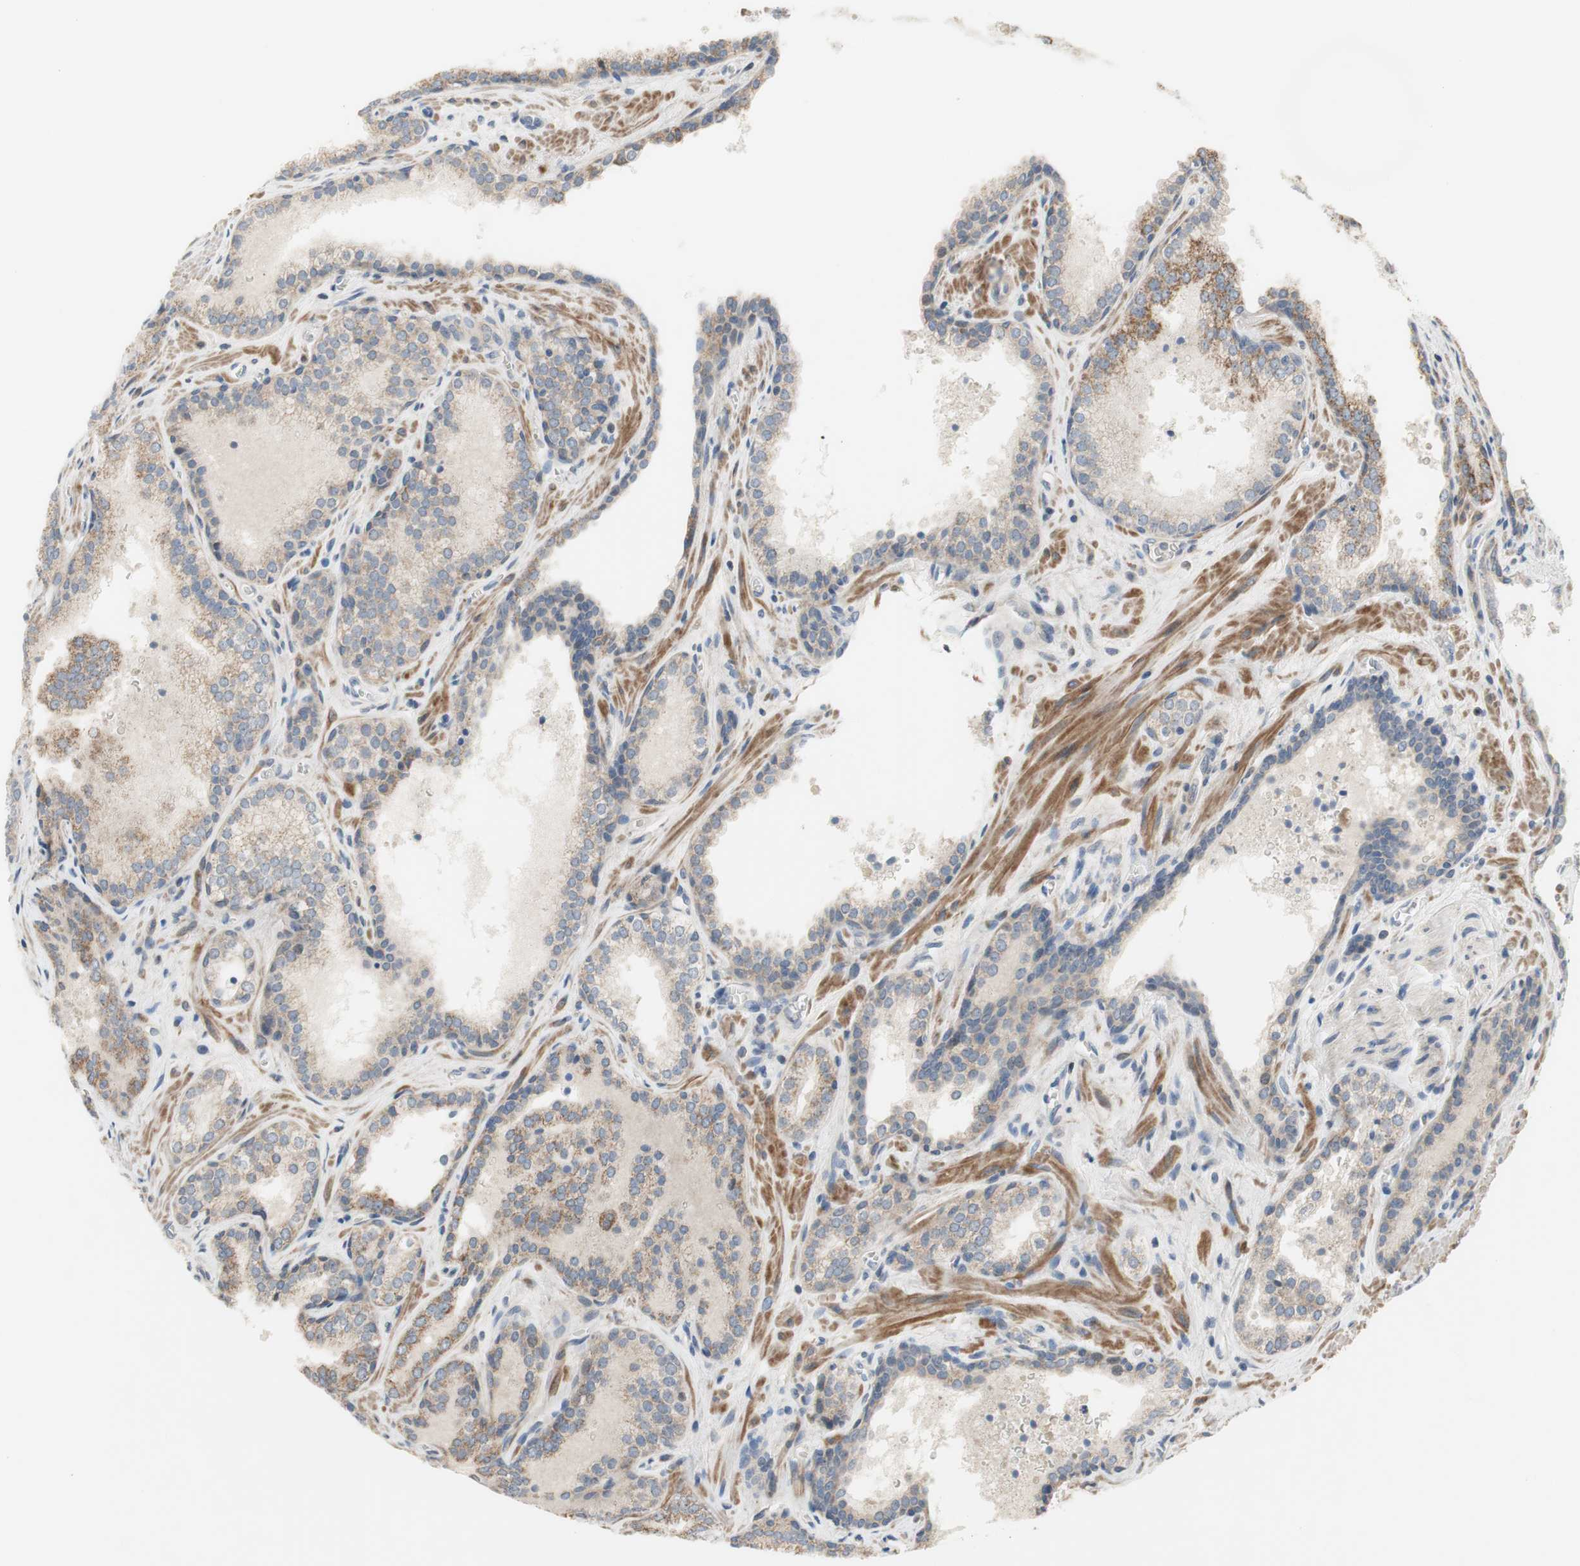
{"staining": {"intensity": "weak", "quantity": "25%-75%", "location": "cytoplasmic/membranous"}, "tissue": "prostate cancer", "cell_type": "Tumor cells", "image_type": "cancer", "snomed": [{"axis": "morphology", "description": "Adenocarcinoma, Low grade"}, {"axis": "topography", "description": "Prostate"}], "caption": "The histopathology image displays immunohistochemical staining of low-grade adenocarcinoma (prostate). There is weak cytoplasmic/membranous positivity is present in approximately 25%-75% of tumor cells.", "gene": "TACR3", "patient": {"sex": "male", "age": 60}}